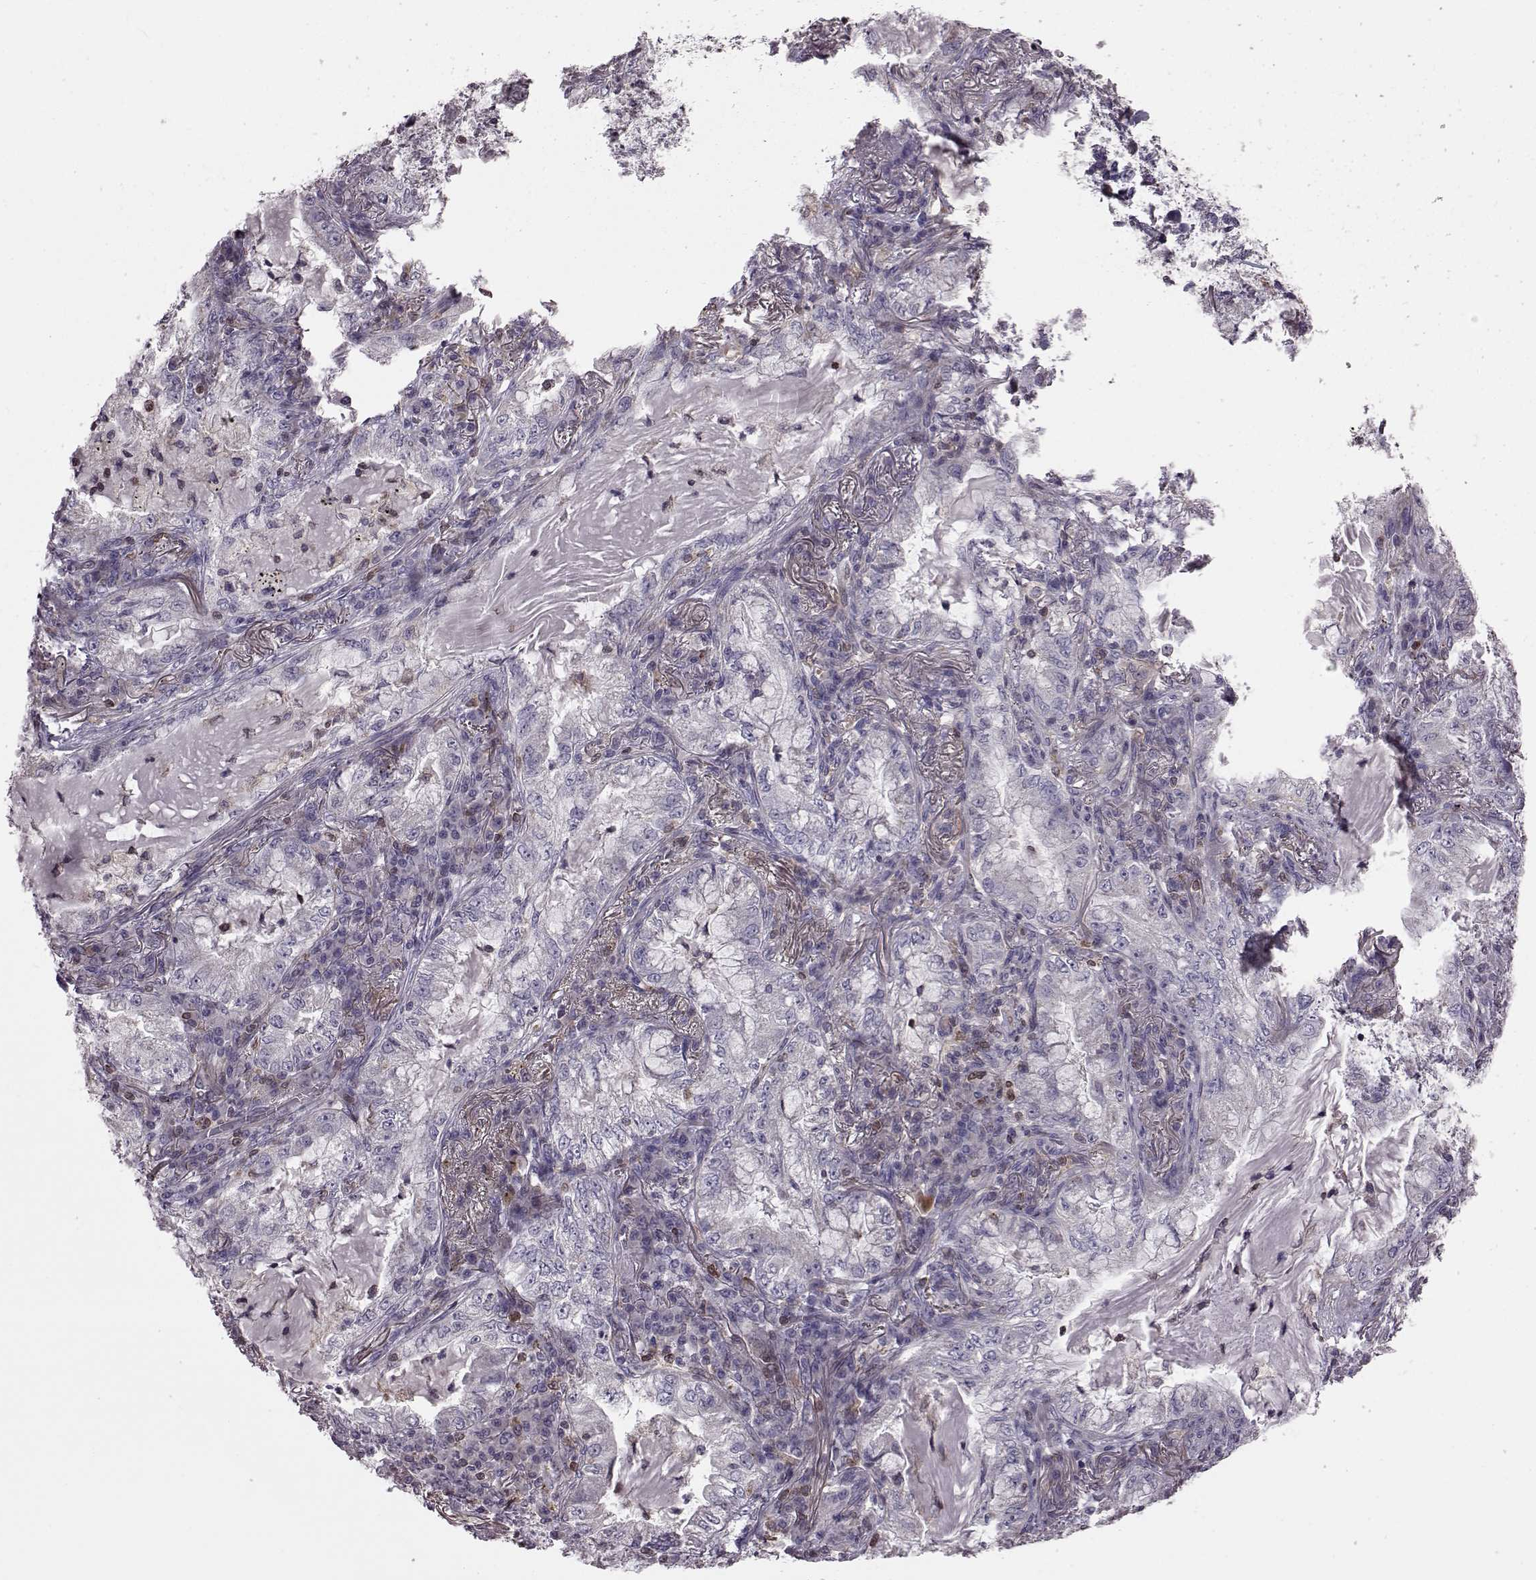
{"staining": {"intensity": "negative", "quantity": "none", "location": "none"}, "tissue": "lung cancer", "cell_type": "Tumor cells", "image_type": "cancer", "snomed": [{"axis": "morphology", "description": "Adenocarcinoma, NOS"}, {"axis": "topography", "description": "Lung"}], "caption": "This is an immunohistochemistry image of human lung cancer (adenocarcinoma). There is no positivity in tumor cells.", "gene": "CDC42SE1", "patient": {"sex": "female", "age": 73}}